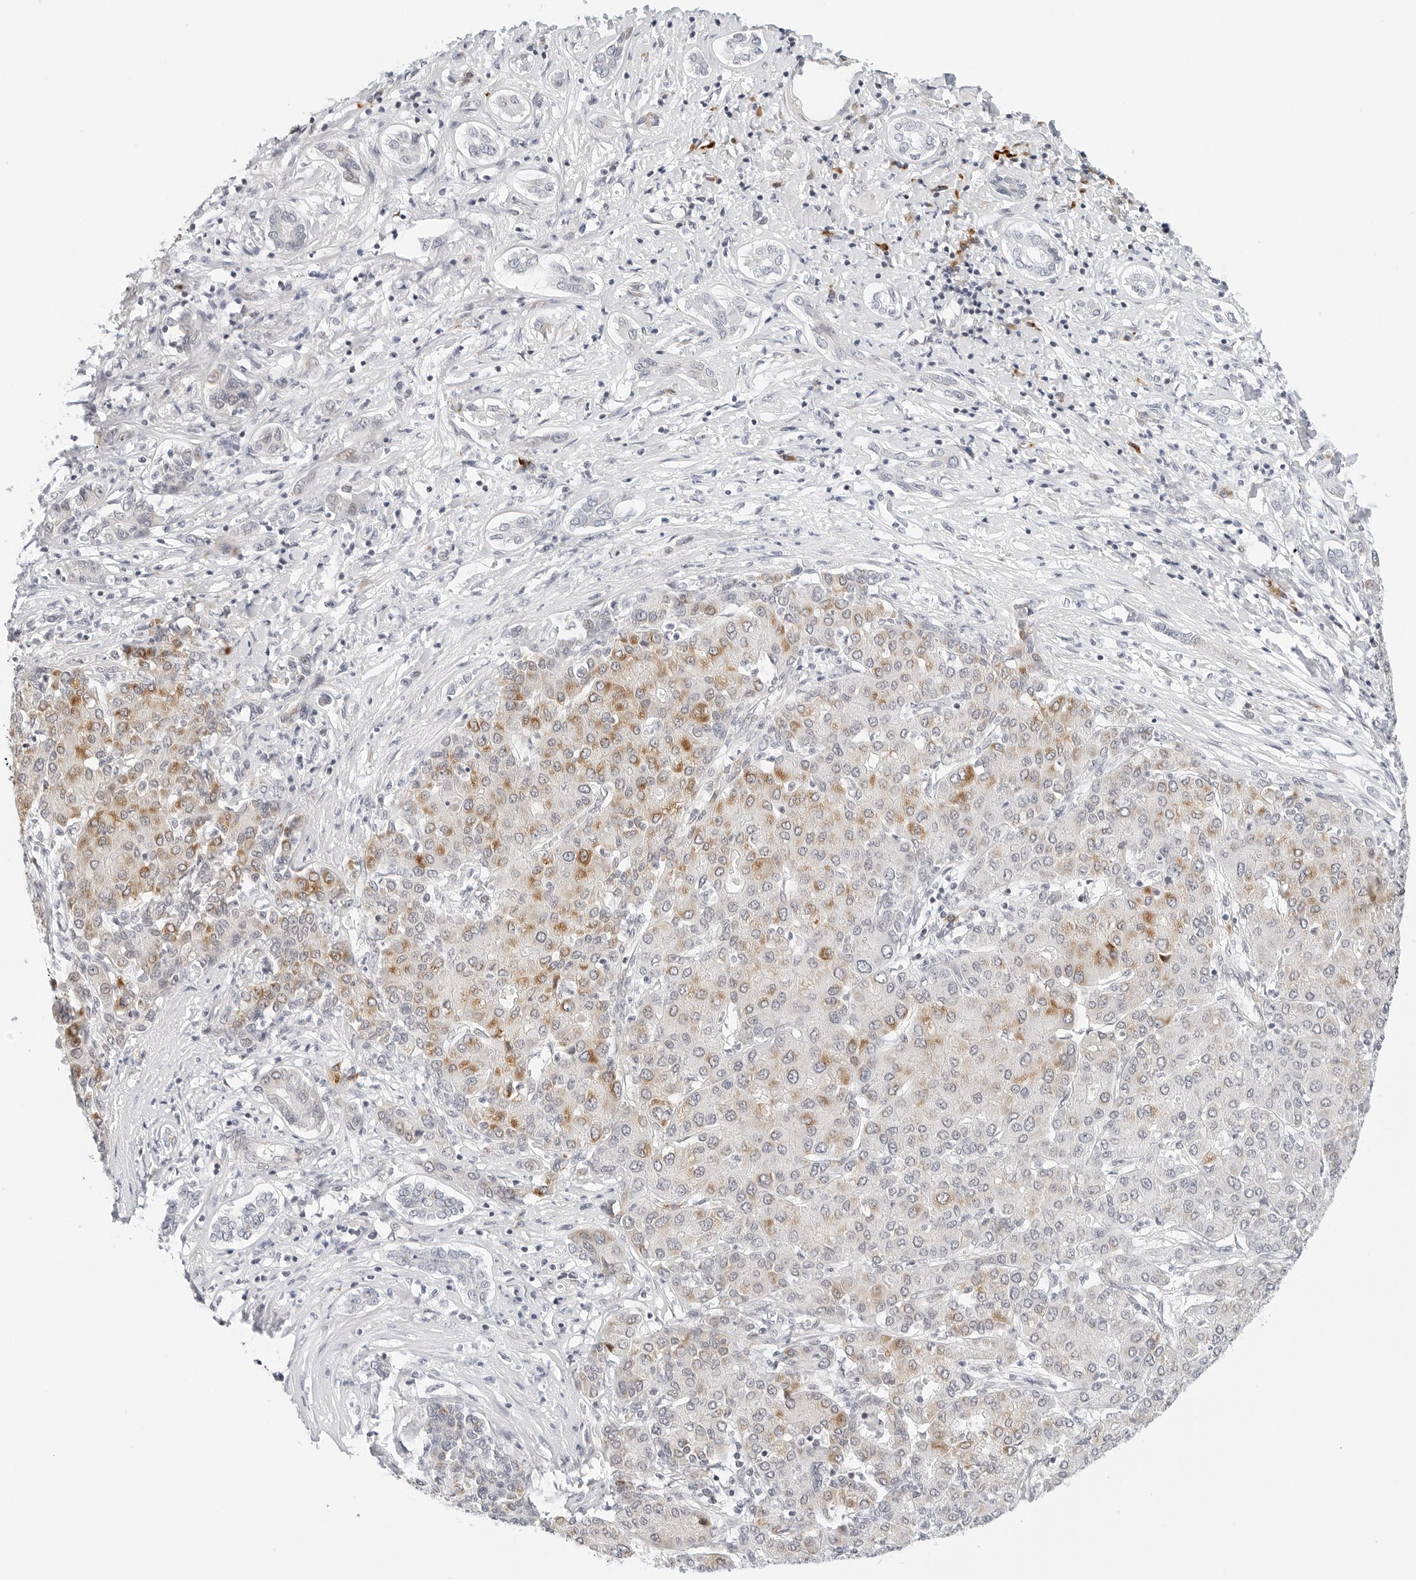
{"staining": {"intensity": "moderate", "quantity": "25%-75%", "location": "cytoplasmic/membranous"}, "tissue": "liver cancer", "cell_type": "Tumor cells", "image_type": "cancer", "snomed": [{"axis": "morphology", "description": "Carcinoma, Hepatocellular, NOS"}, {"axis": "topography", "description": "Liver"}], "caption": "An IHC histopathology image of neoplastic tissue is shown. Protein staining in brown highlights moderate cytoplasmic/membranous positivity in liver cancer (hepatocellular carcinoma) within tumor cells. The staining was performed using DAB (3,3'-diaminobenzidine) to visualize the protein expression in brown, while the nuclei were stained in blue with hematoxylin (Magnification: 20x).", "gene": "PARP10", "patient": {"sex": "male", "age": 65}}